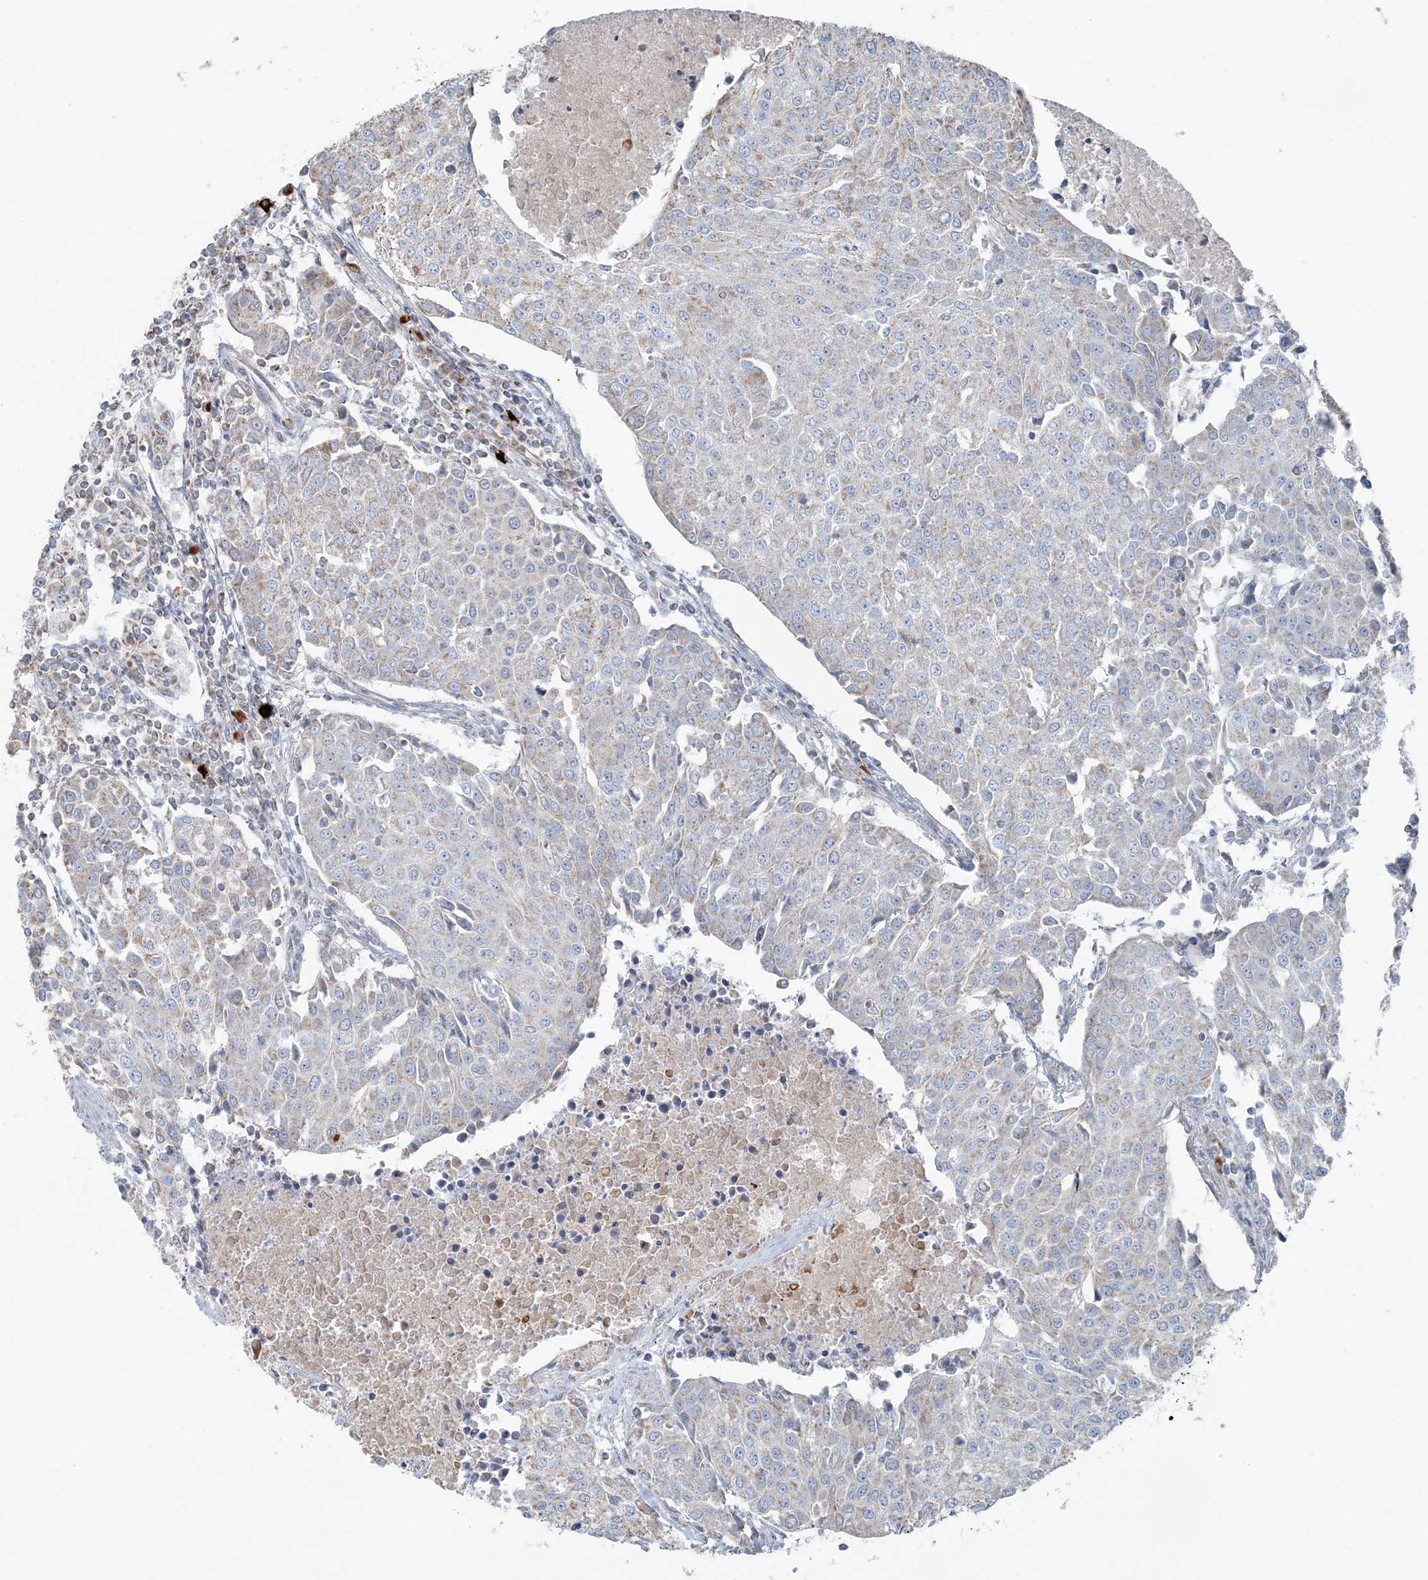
{"staining": {"intensity": "weak", "quantity": "<25%", "location": "cytoplasmic/membranous"}, "tissue": "urothelial cancer", "cell_type": "Tumor cells", "image_type": "cancer", "snomed": [{"axis": "morphology", "description": "Urothelial carcinoma, High grade"}, {"axis": "topography", "description": "Urinary bladder"}], "caption": "Tumor cells are negative for brown protein staining in urothelial cancer.", "gene": "SLC22A16", "patient": {"sex": "female", "age": 85}}